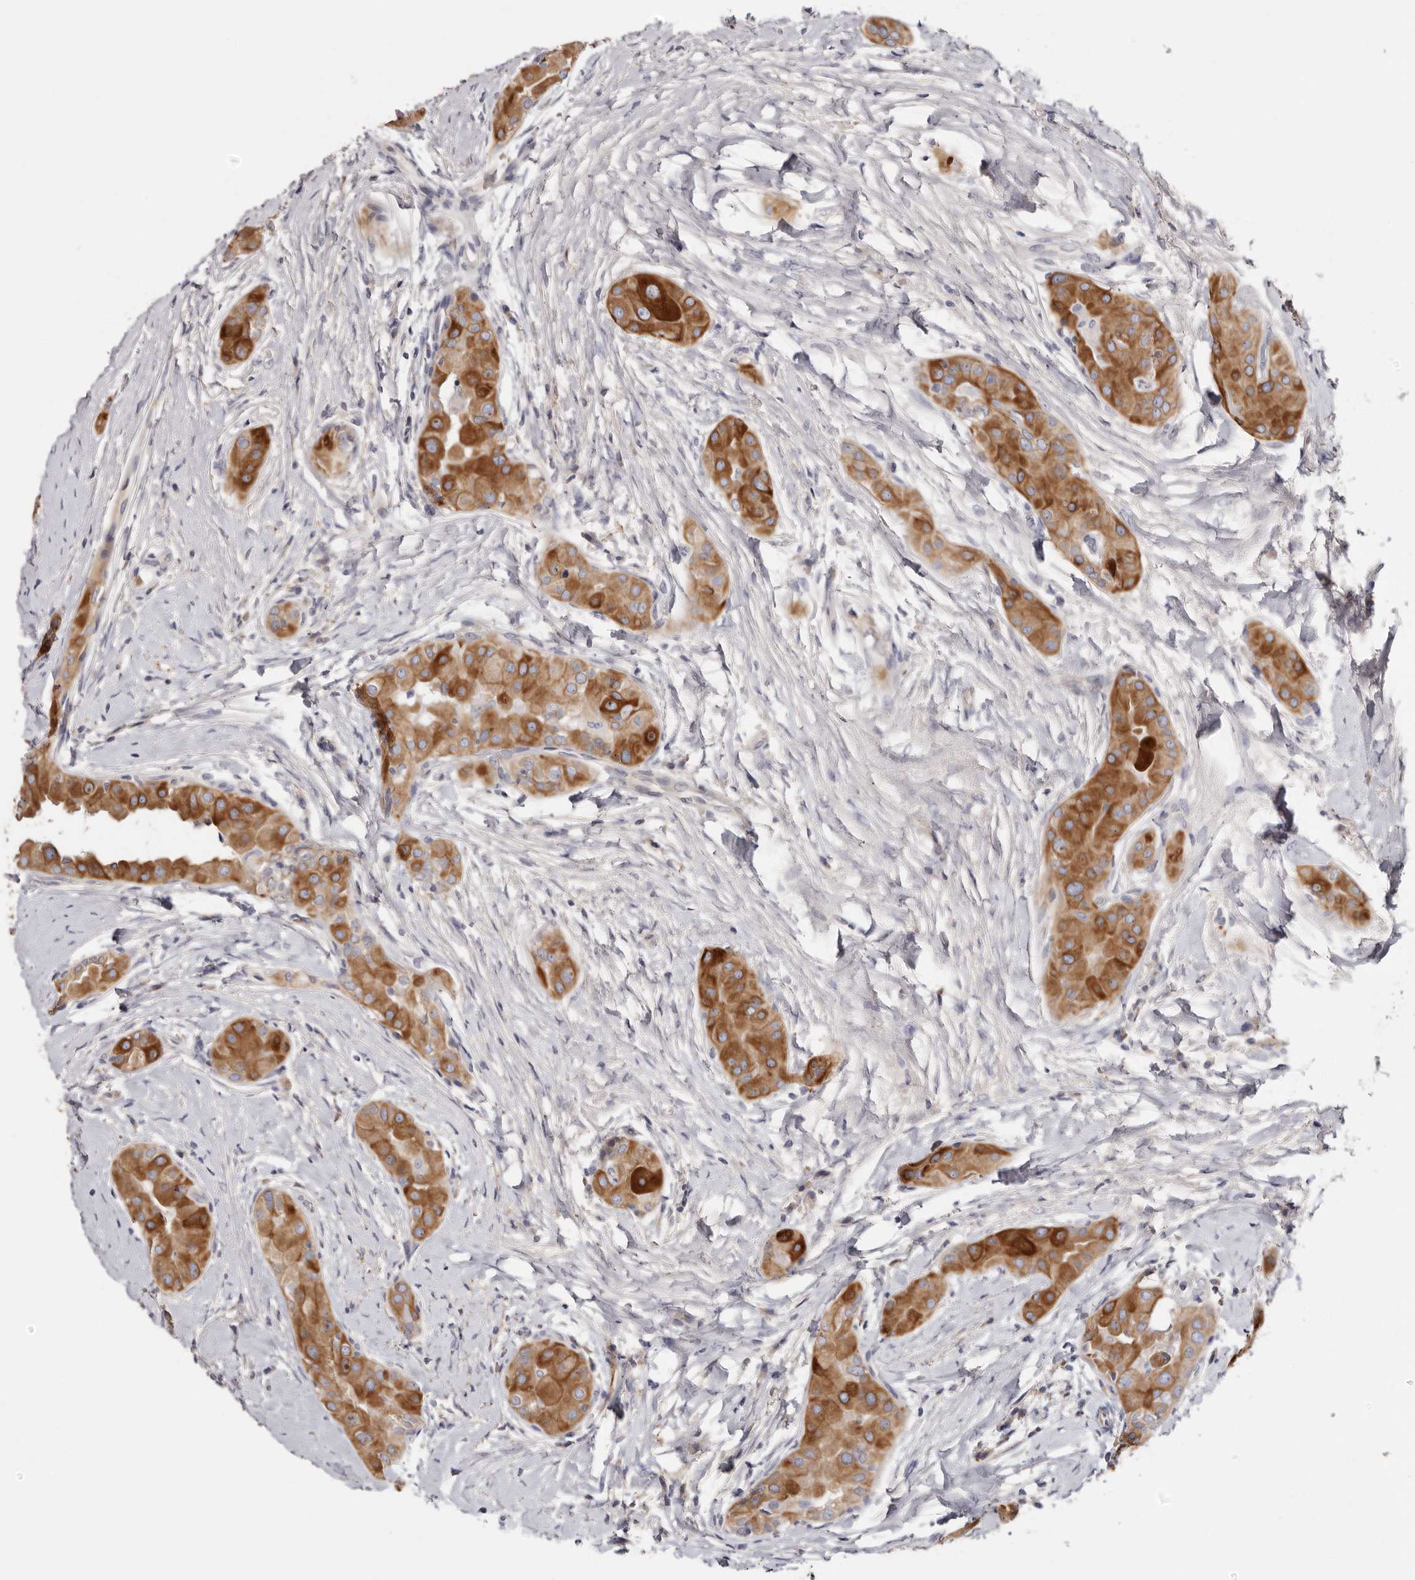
{"staining": {"intensity": "strong", "quantity": ">75%", "location": "cytoplasmic/membranous"}, "tissue": "thyroid cancer", "cell_type": "Tumor cells", "image_type": "cancer", "snomed": [{"axis": "morphology", "description": "Papillary adenocarcinoma, NOS"}, {"axis": "topography", "description": "Thyroid gland"}], "caption": "This histopathology image exhibits immunohistochemistry staining of thyroid papillary adenocarcinoma, with high strong cytoplasmic/membranous expression in approximately >75% of tumor cells.", "gene": "STK16", "patient": {"sex": "male", "age": 33}}